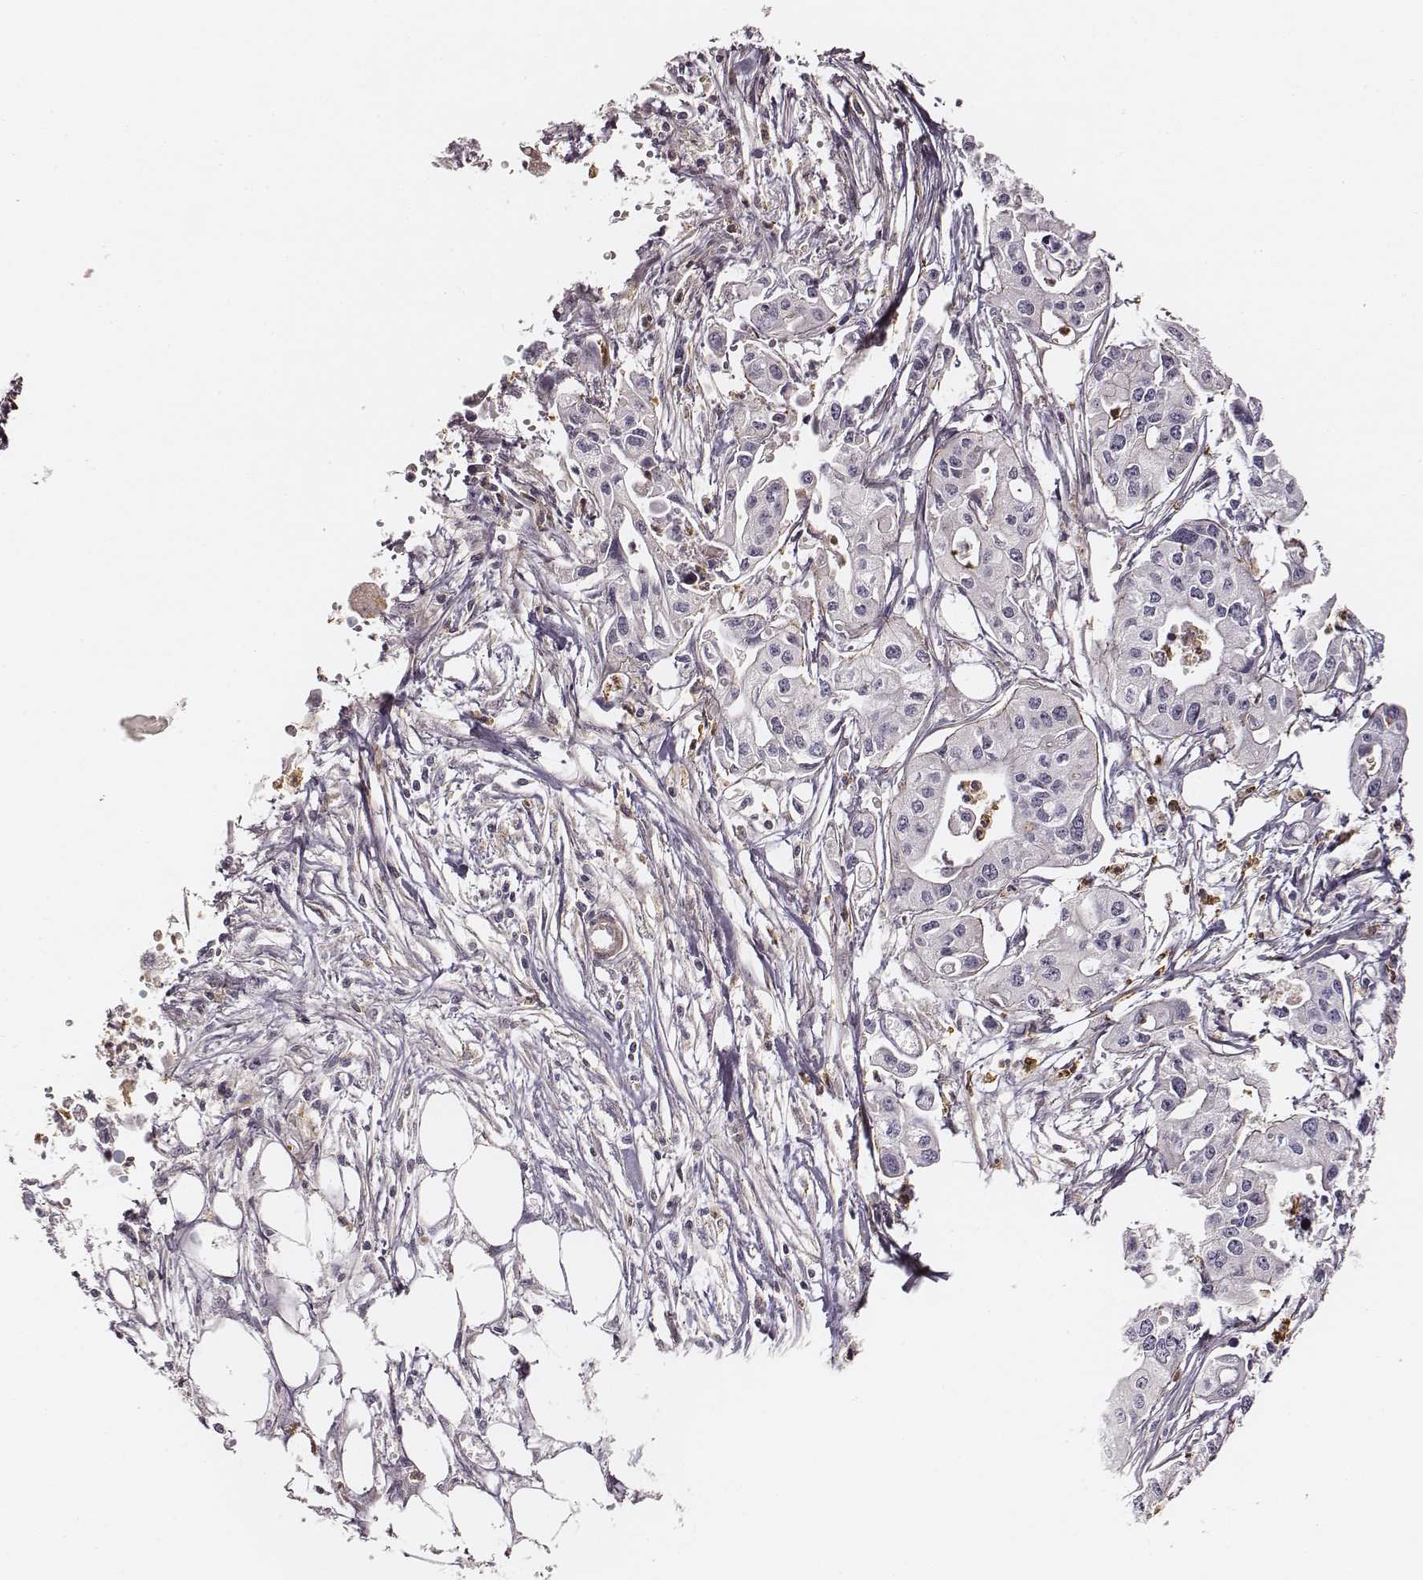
{"staining": {"intensity": "negative", "quantity": "none", "location": "none"}, "tissue": "pancreatic cancer", "cell_type": "Tumor cells", "image_type": "cancer", "snomed": [{"axis": "morphology", "description": "Adenocarcinoma, NOS"}, {"axis": "topography", "description": "Pancreas"}], "caption": "Immunohistochemistry photomicrograph of neoplastic tissue: pancreatic adenocarcinoma stained with DAB (3,3'-diaminobenzidine) shows no significant protein expression in tumor cells. Nuclei are stained in blue.", "gene": "ZYX", "patient": {"sex": "male", "age": 70}}